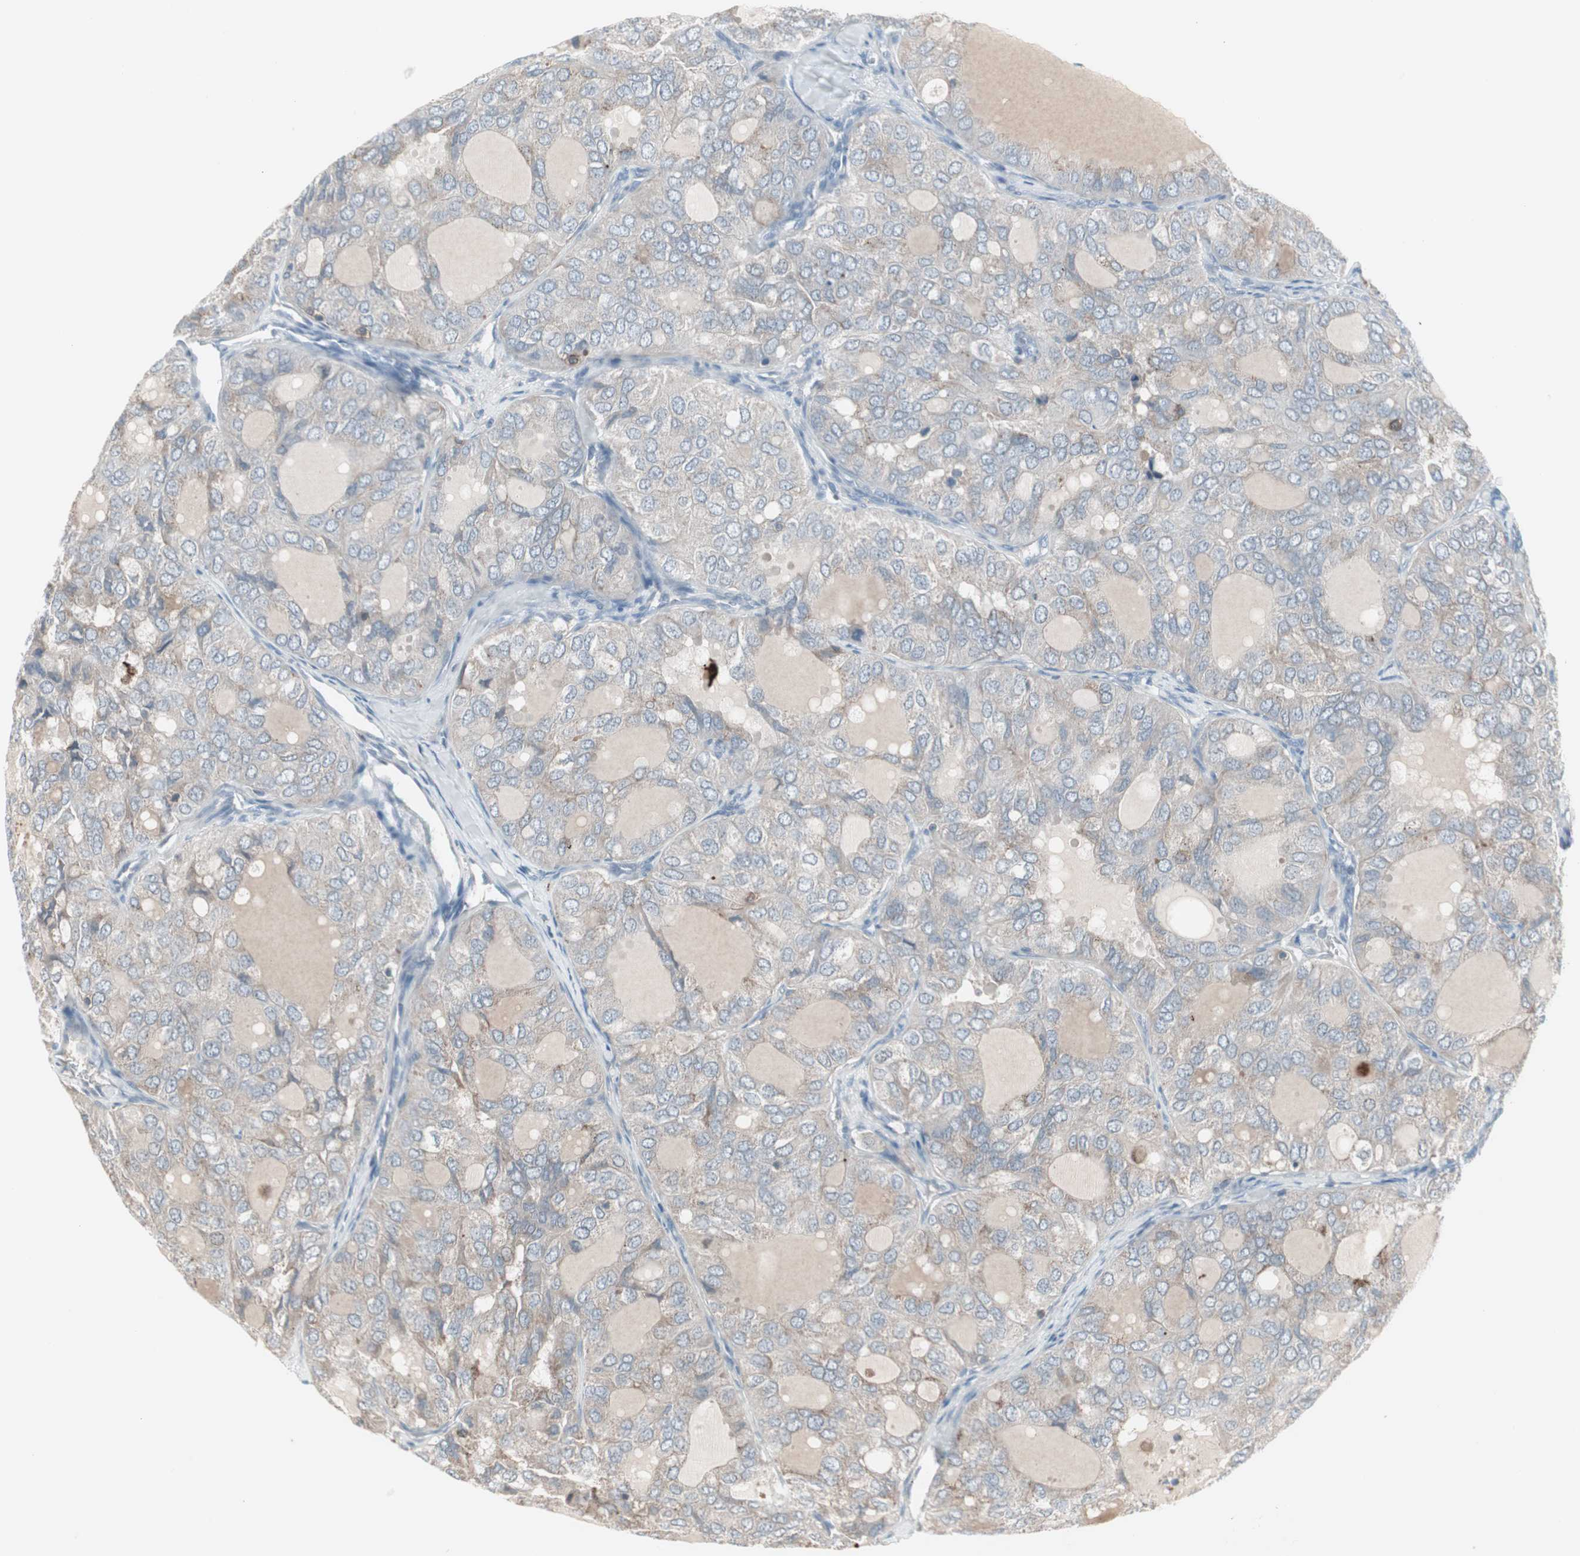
{"staining": {"intensity": "weak", "quantity": "<25%", "location": "cytoplasmic/membranous"}, "tissue": "thyroid cancer", "cell_type": "Tumor cells", "image_type": "cancer", "snomed": [{"axis": "morphology", "description": "Follicular adenoma carcinoma, NOS"}, {"axis": "topography", "description": "Thyroid gland"}], "caption": "There is no significant staining in tumor cells of thyroid follicular adenoma carcinoma. (Immunohistochemistry, brightfield microscopy, high magnification).", "gene": "ZSCAN32", "patient": {"sex": "male", "age": 75}}